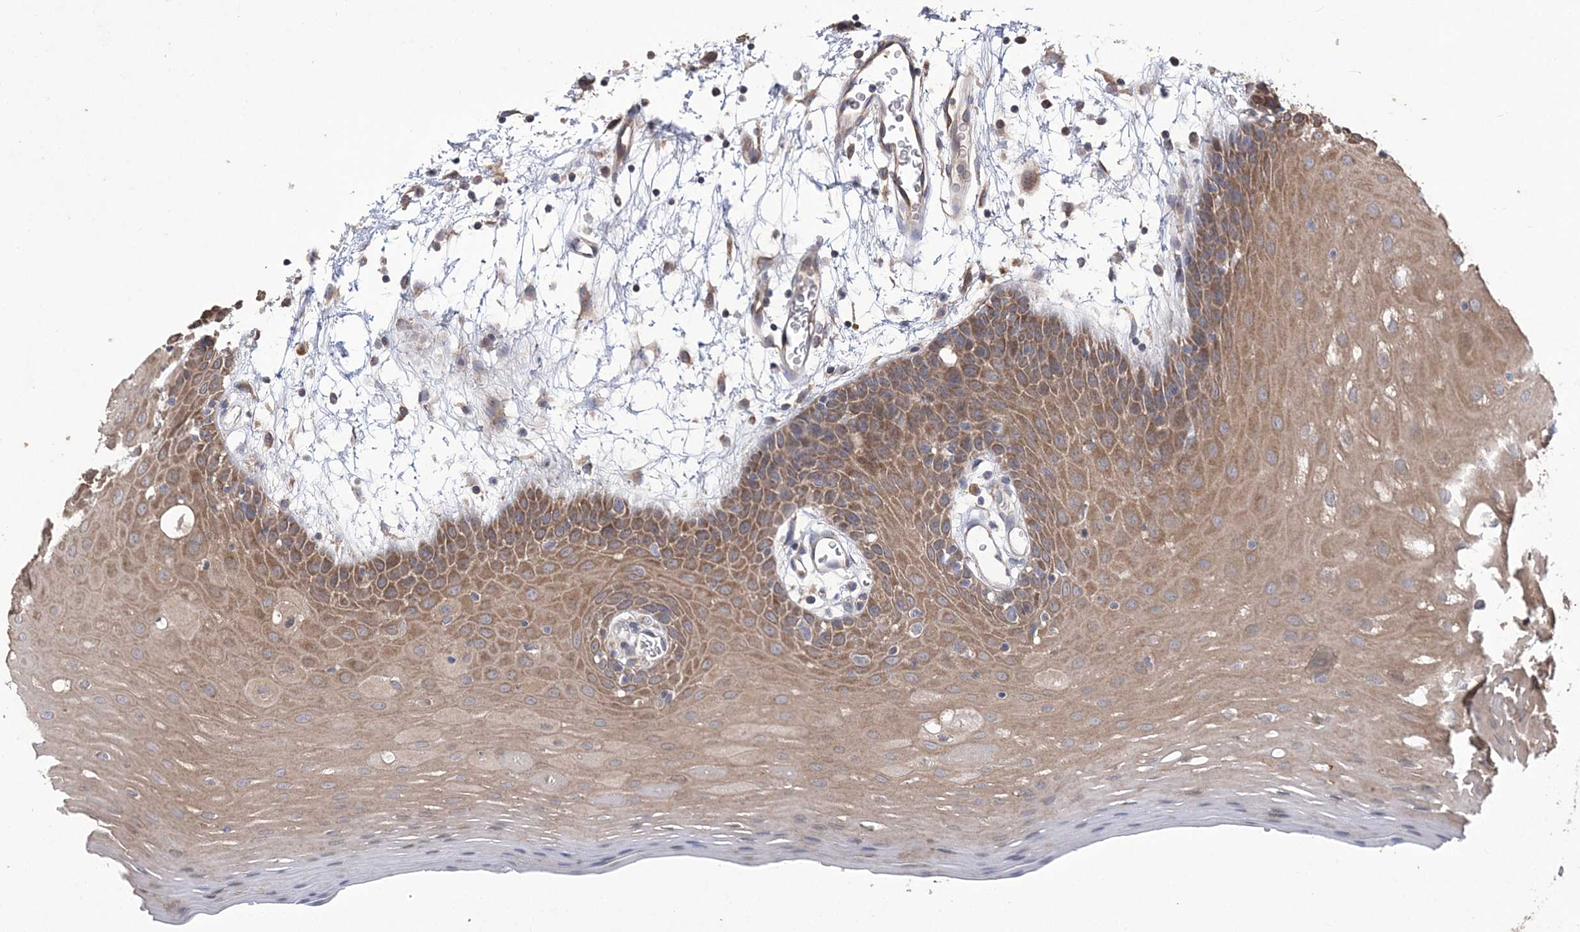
{"staining": {"intensity": "moderate", "quantity": ">75%", "location": "cytoplasmic/membranous"}, "tissue": "oral mucosa", "cell_type": "Squamous epithelial cells", "image_type": "normal", "snomed": [{"axis": "morphology", "description": "Normal tissue, NOS"}, {"axis": "topography", "description": "Skeletal muscle"}, {"axis": "topography", "description": "Oral tissue"}, {"axis": "topography", "description": "Salivary gland"}, {"axis": "topography", "description": "Peripheral nerve tissue"}], "caption": "Immunohistochemistry micrograph of benign oral mucosa stained for a protein (brown), which displays medium levels of moderate cytoplasmic/membranous positivity in approximately >75% of squamous epithelial cells.", "gene": "MTRF1L", "patient": {"sex": "male", "age": 54}}